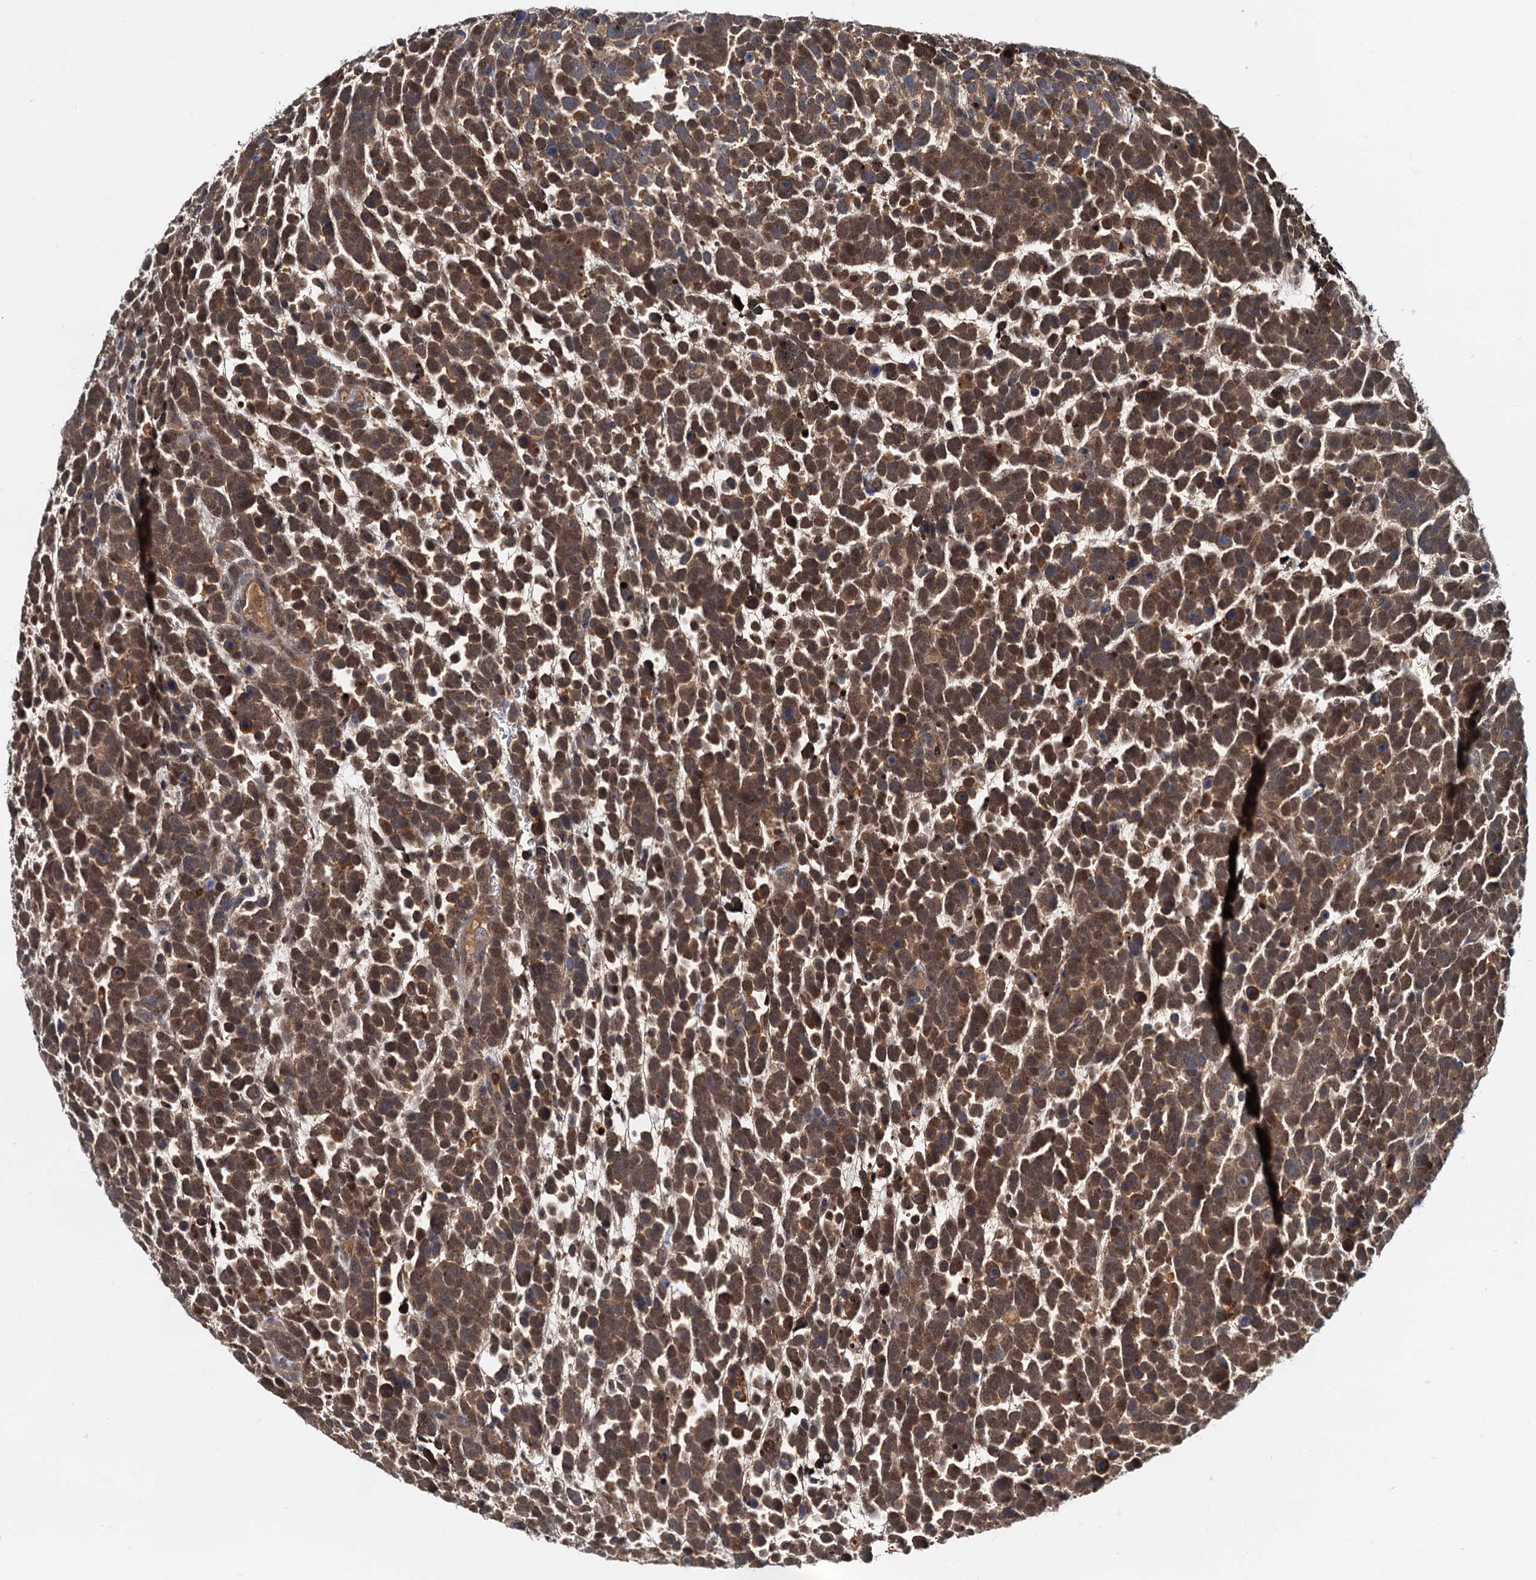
{"staining": {"intensity": "moderate", "quantity": ">75%", "location": "cytoplasmic/membranous,nuclear"}, "tissue": "urothelial cancer", "cell_type": "Tumor cells", "image_type": "cancer", "snomed": [{"axis": "morphology", "description": "Urothelial carcinoma, High grade"}, {"axis": "topography", "description": "Urinary bladder"}], "caption": "Human urothelial cancer stained with a brown dye demonstrates moderate cytoplasmic/membranous and nuclear positive expression in approximately >75% of tumor cells.", "gene": "TOLLIP", "patient": {"sex": "female", "age": 82}}